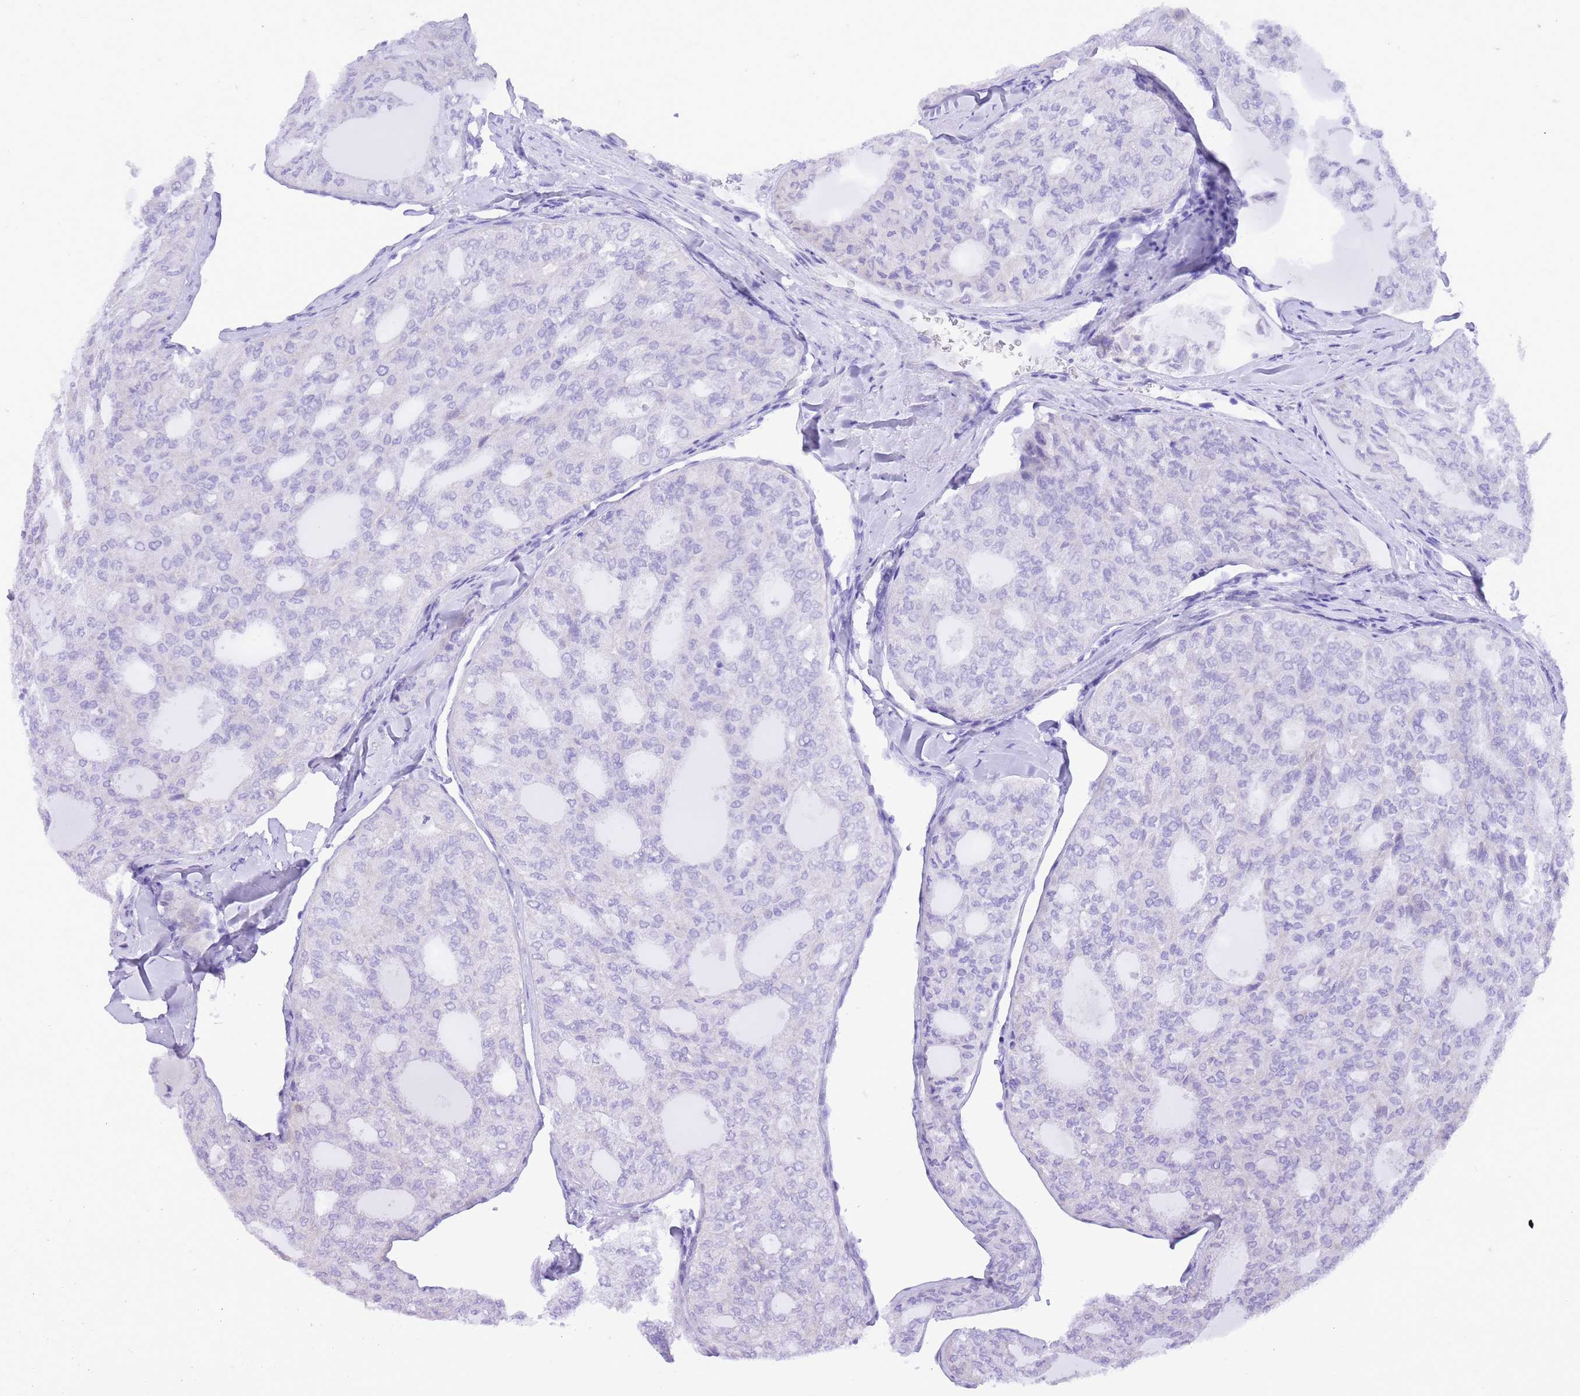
{"staining": {"intensity": "negative", "quantity": "none", "location": "none"}, "tissue": "thyroid cancer", "cell_type": "Tumor cells", "image_type": "cancer", "snomed": [{"axis": "morphology", "description": "Follicular adenoma carcinoma, NOS"}, {"axis": "topography", "description": "Thyroid gland"}], "caption": "Immunohistochemical staining of thyroid follicular adenoma carcinoma reveals no significant staining in tumor cells.", "gene": "TOPAZ1", "patient": {"sex": "male", "age": 75}}